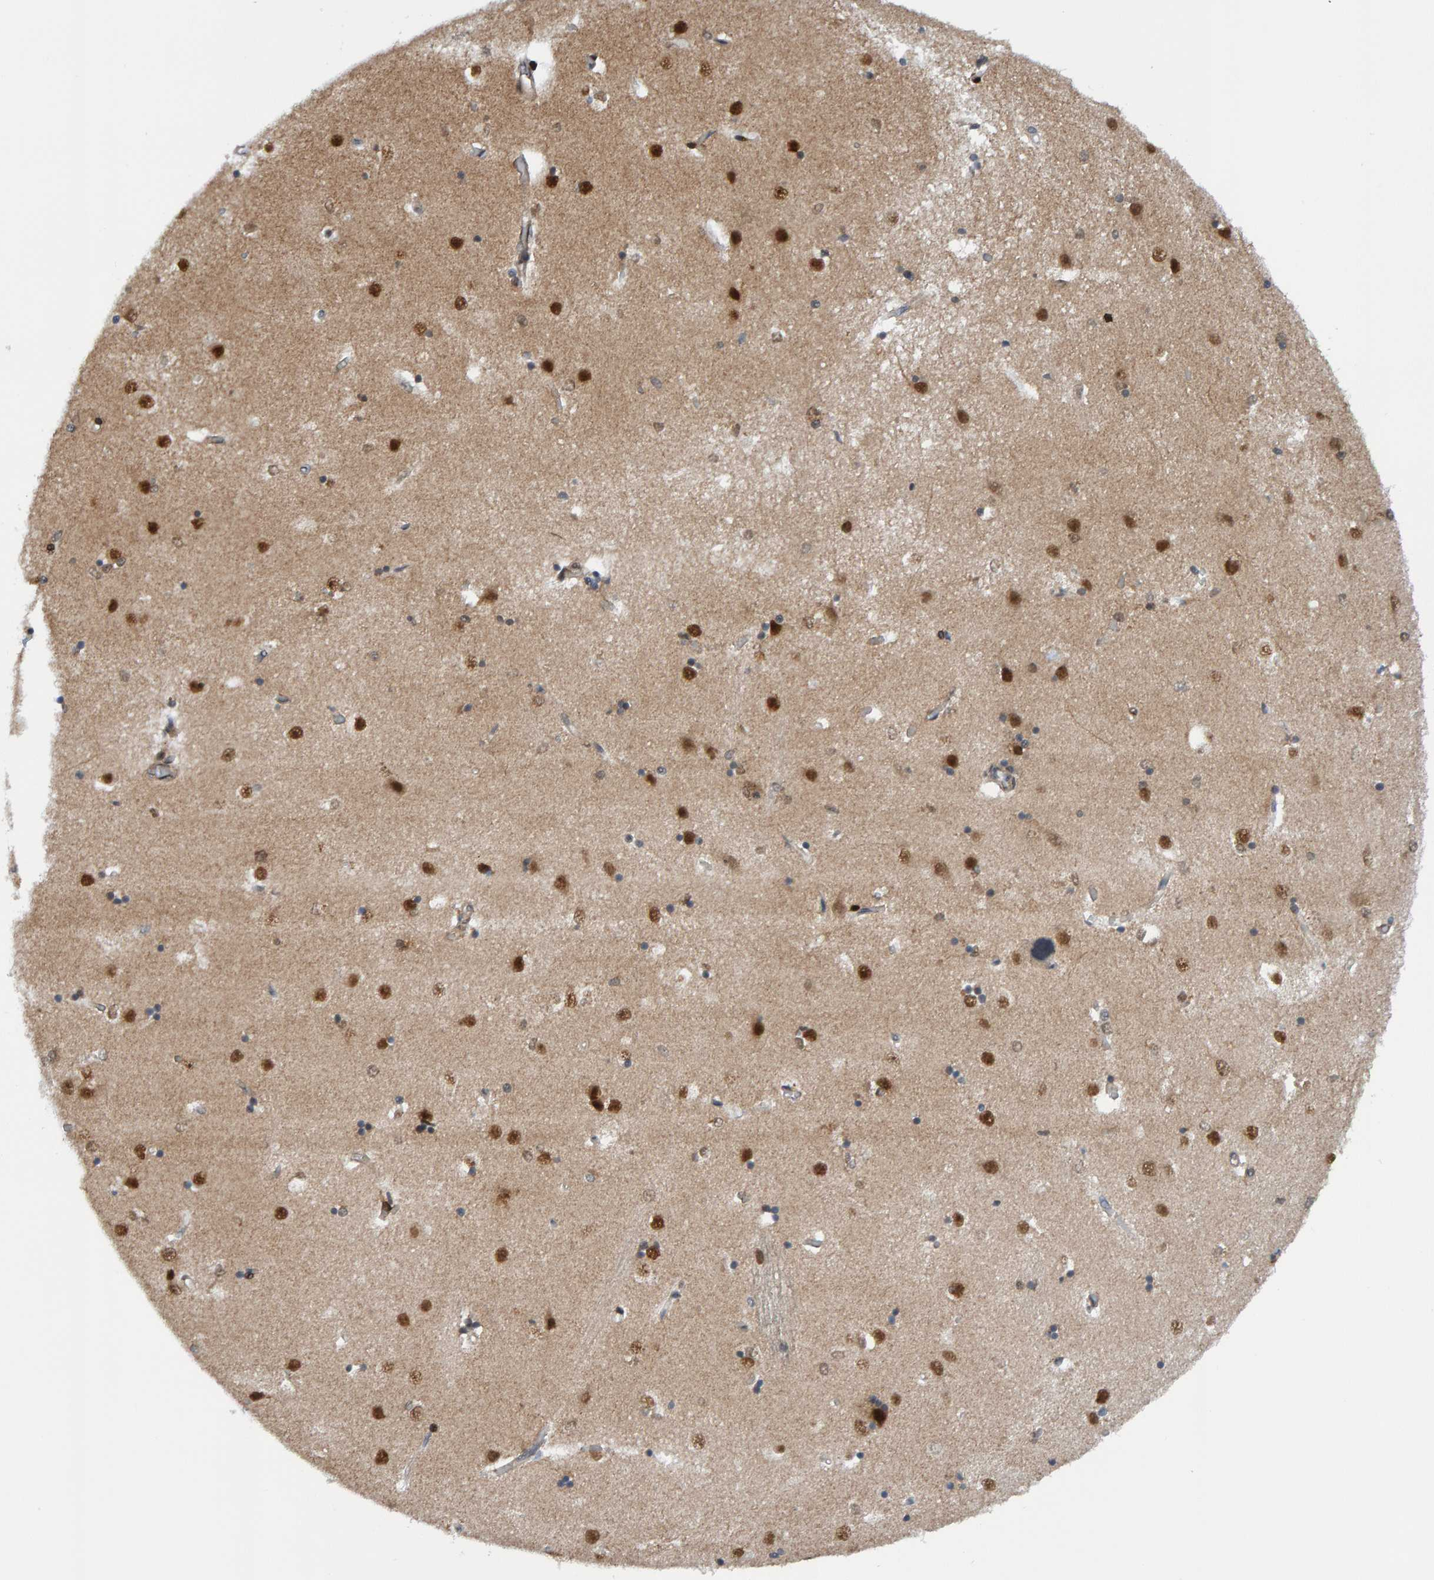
{"staining": {"intensity": "strong", "quantity": "25%-75%", "location": "nuclear"}, "tissue": "caudate", "cell_type": "Glial cells", "image_type": "normal", "snomed": [{"axis": "morphology", "description": "Normal tissue, NOS"}, {"axis": "topography", "description": "Lateral ventricle wall"}], "caption": "Immunohistochemical staining of benign human caudate demonstrates 25%-75% levels of strong nuclear protein staining in about 25%-75% of glial cells.", "gene": "ZNF366", "patient": {"sex": "male", "age": 45}}